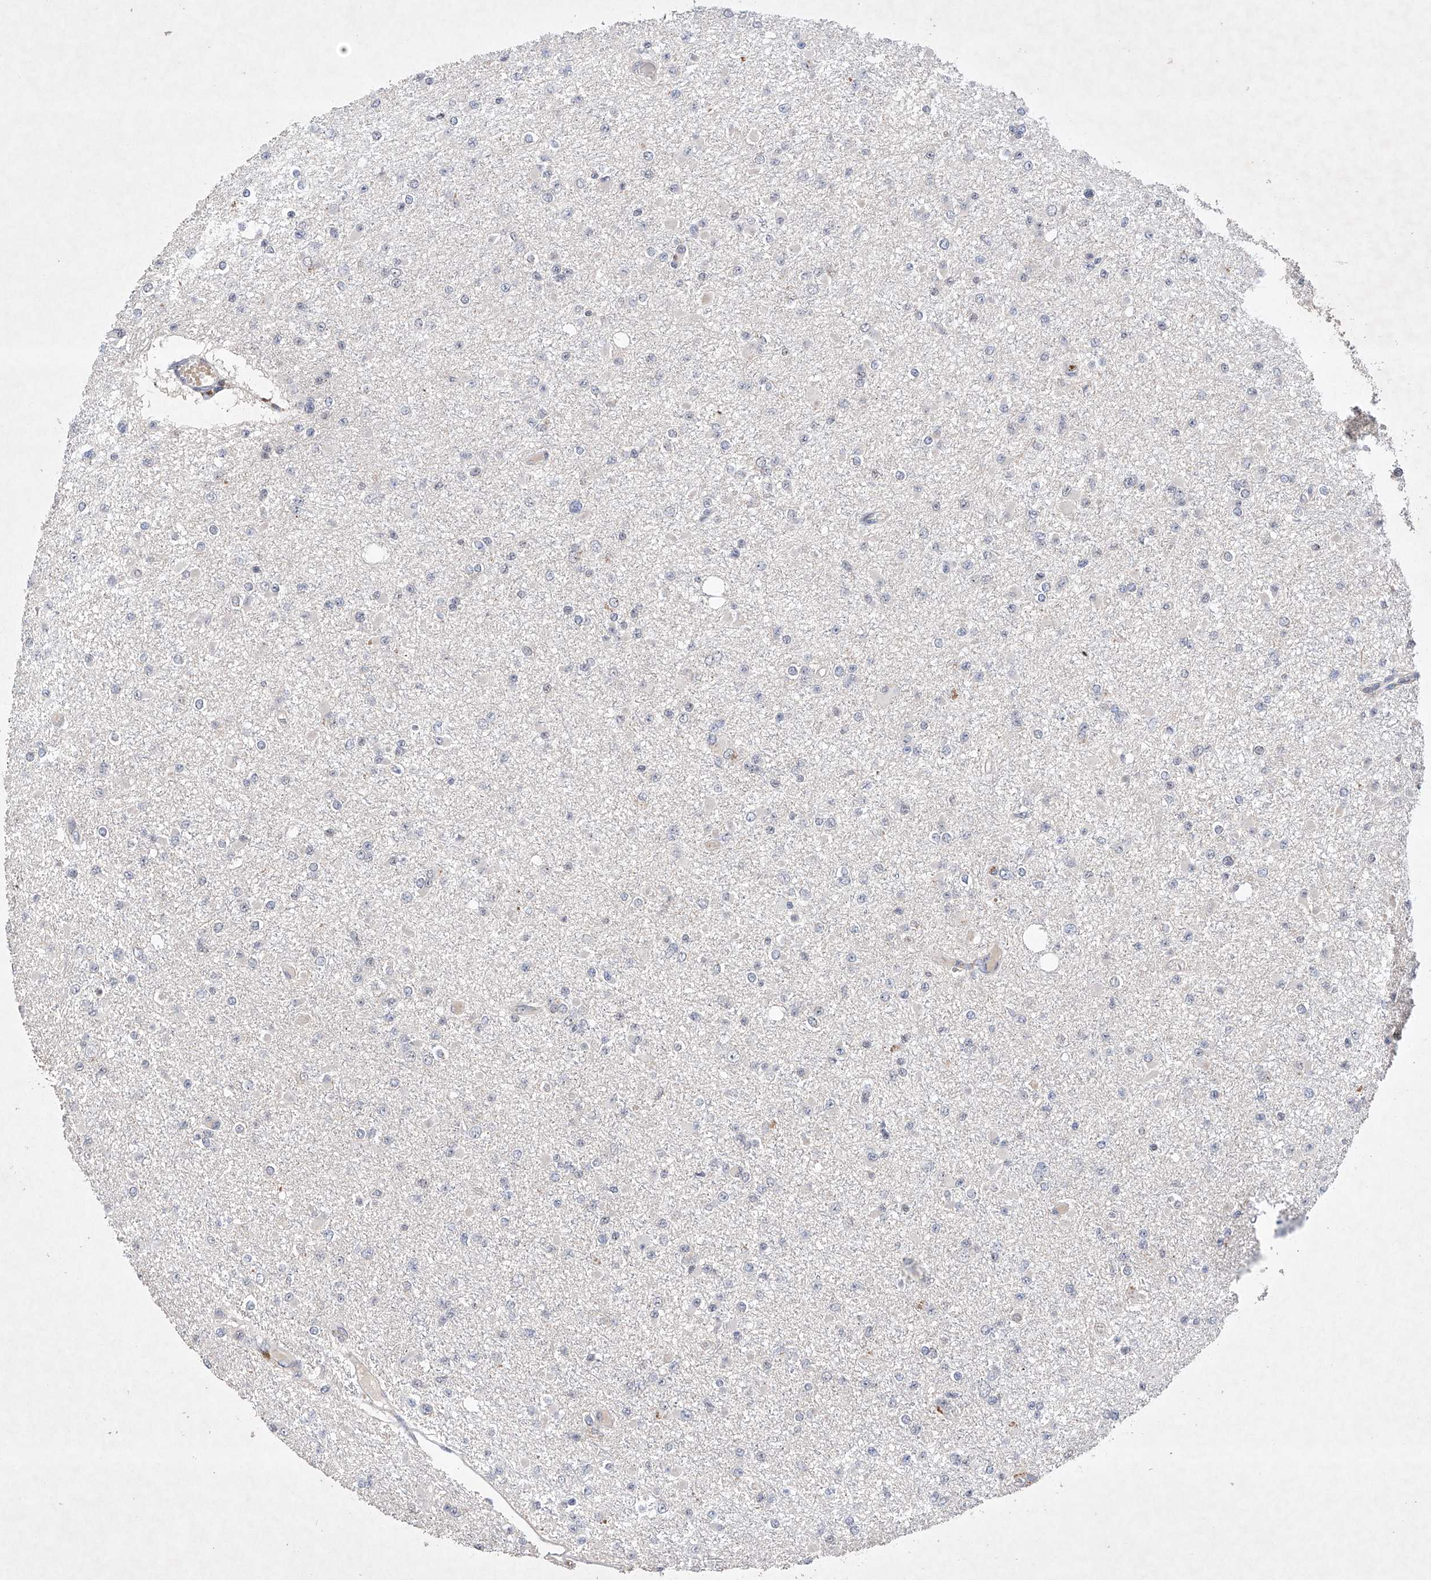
{"staining": {"intensity": "negative", "quantity": "none", "location": "none"}, "tissue": "glioma", "cell_type": "Tumor cells", "image_type": "cancer", "snomed": [{"axis": "morphology", "description": "Glioma, malignant, Low grade"}, {"axis": "topography", "description": "Brain"}], "caption": "An image of human glioma is negative for staining in tumor cells.", "gene": "AFG1L", "patient": {"sex": "female", "age": 22}}